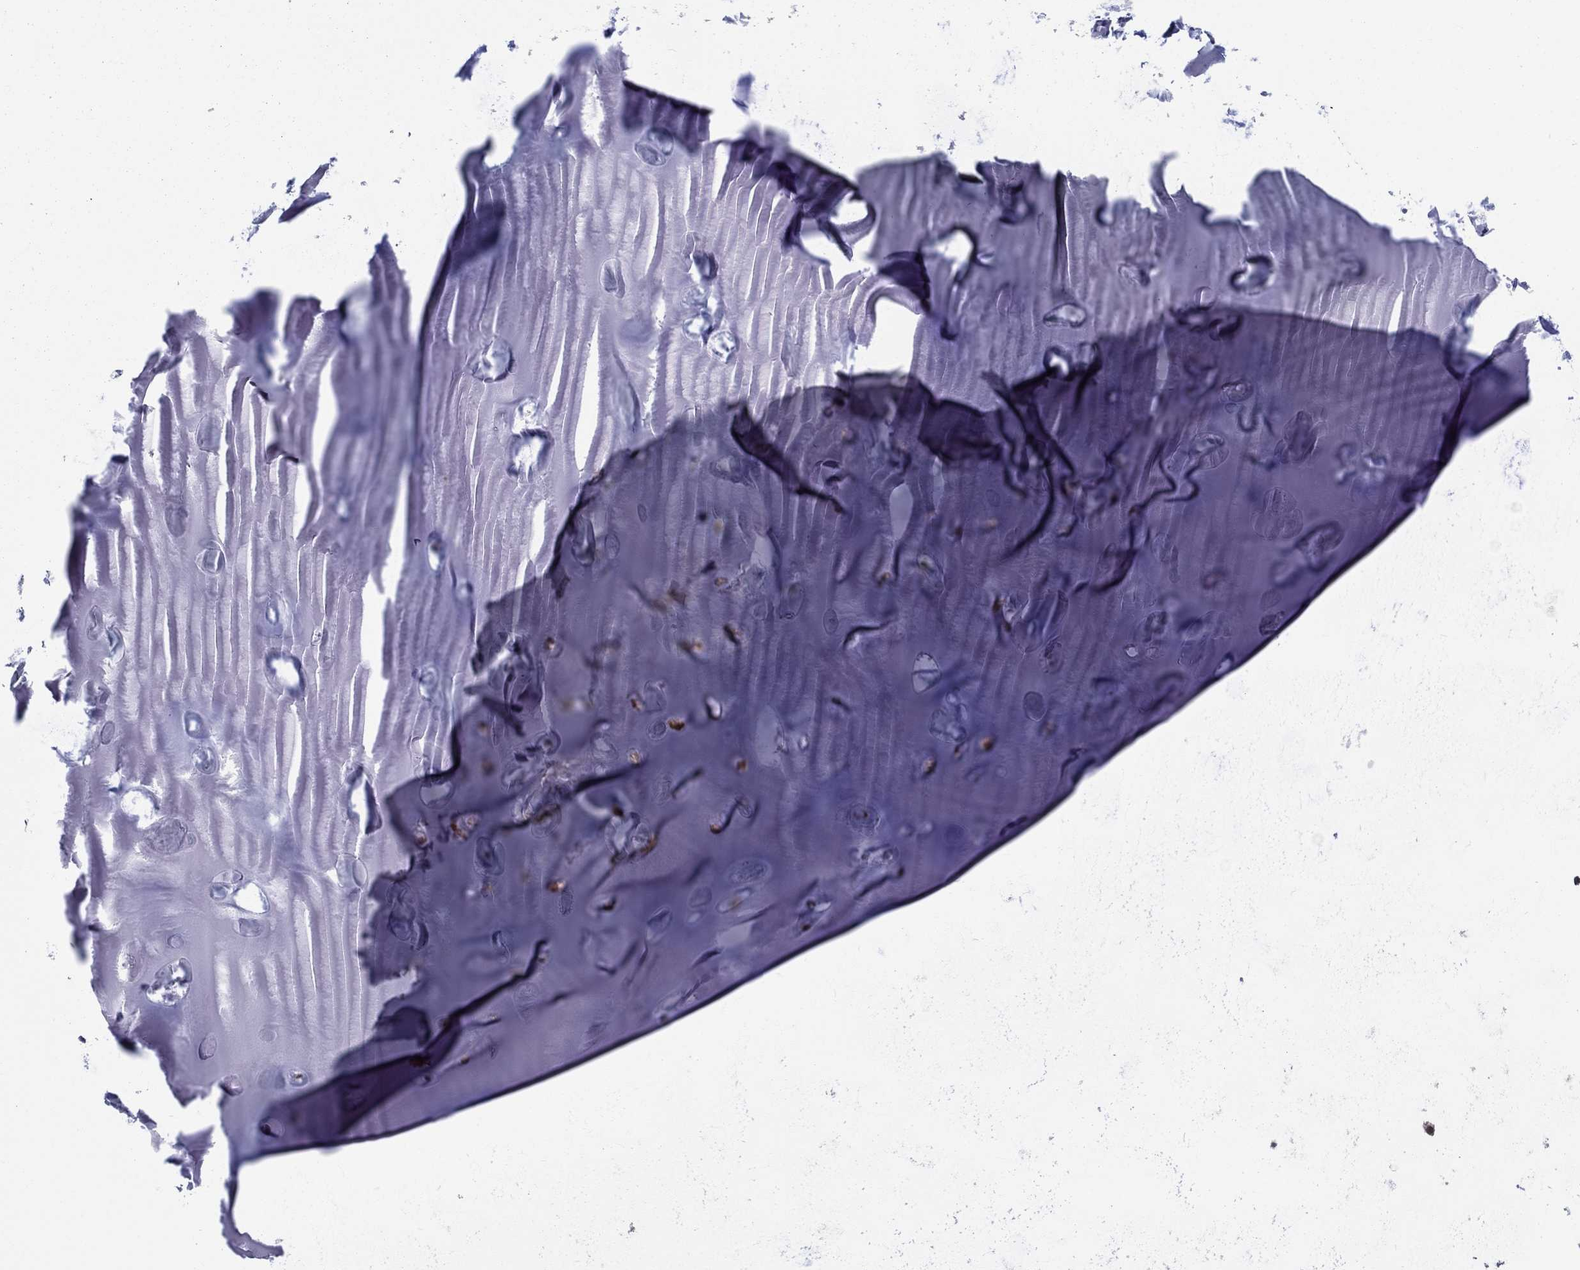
{"staining": {"intensity": "negative", "quantity": "none", "location": "none"}, "tissue": "soft tissue", "cell_type": "Chondrocytes", "image_type": "normal", "snomed": [{"axis": "morphology", "description": "Normal tissue, NOS"}, {"axis": "topography", "description": "Cartilage tissue"}], "caption": "Chondrocytes are negative for brown protein staining in normal soft tissue. (Brightfield microscopy of DAB IHC at high magnification).", "gene": "NIT2", "patient": {"sex": "male", "age": 81}}